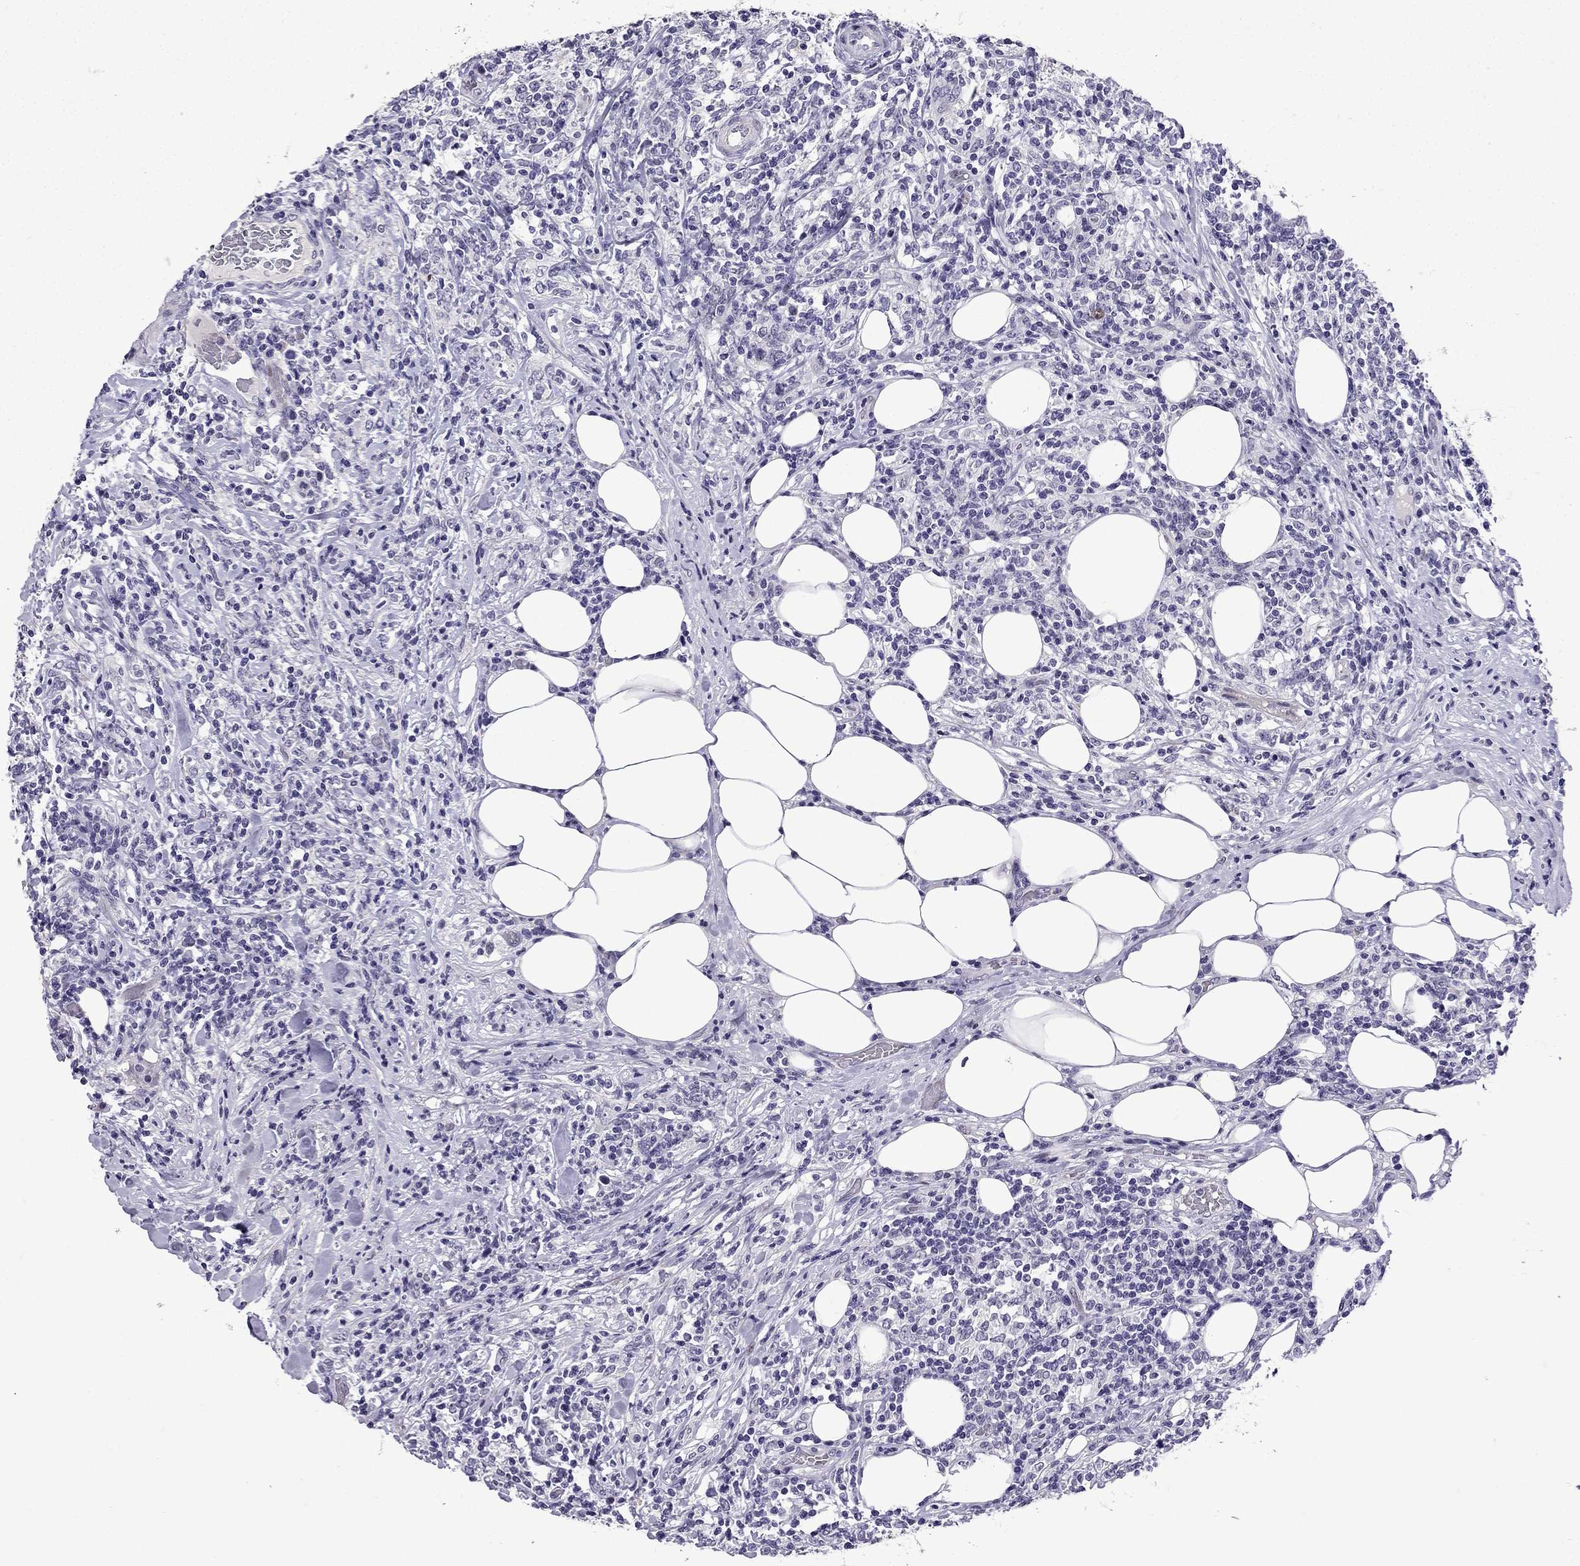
{"staining": {"intensity": "negative", "quantity": "none", "location": "none"}, "tissue": "lymphoma", "cell_type": "Tumor cells", "image_type": "cancer", "snomed": [{"axis": "morphology", "description": "Malignant lymphoma, non-Hodgkin's type, High grade"}, {"axis": "topography", "description": "Lymph node"}], "caption": "Lymphoma was stained to show a protein in brown. There is no significant expression in tumor cells.", "gene": "TTN", "patient": {"sex": "female", "age": 84}}